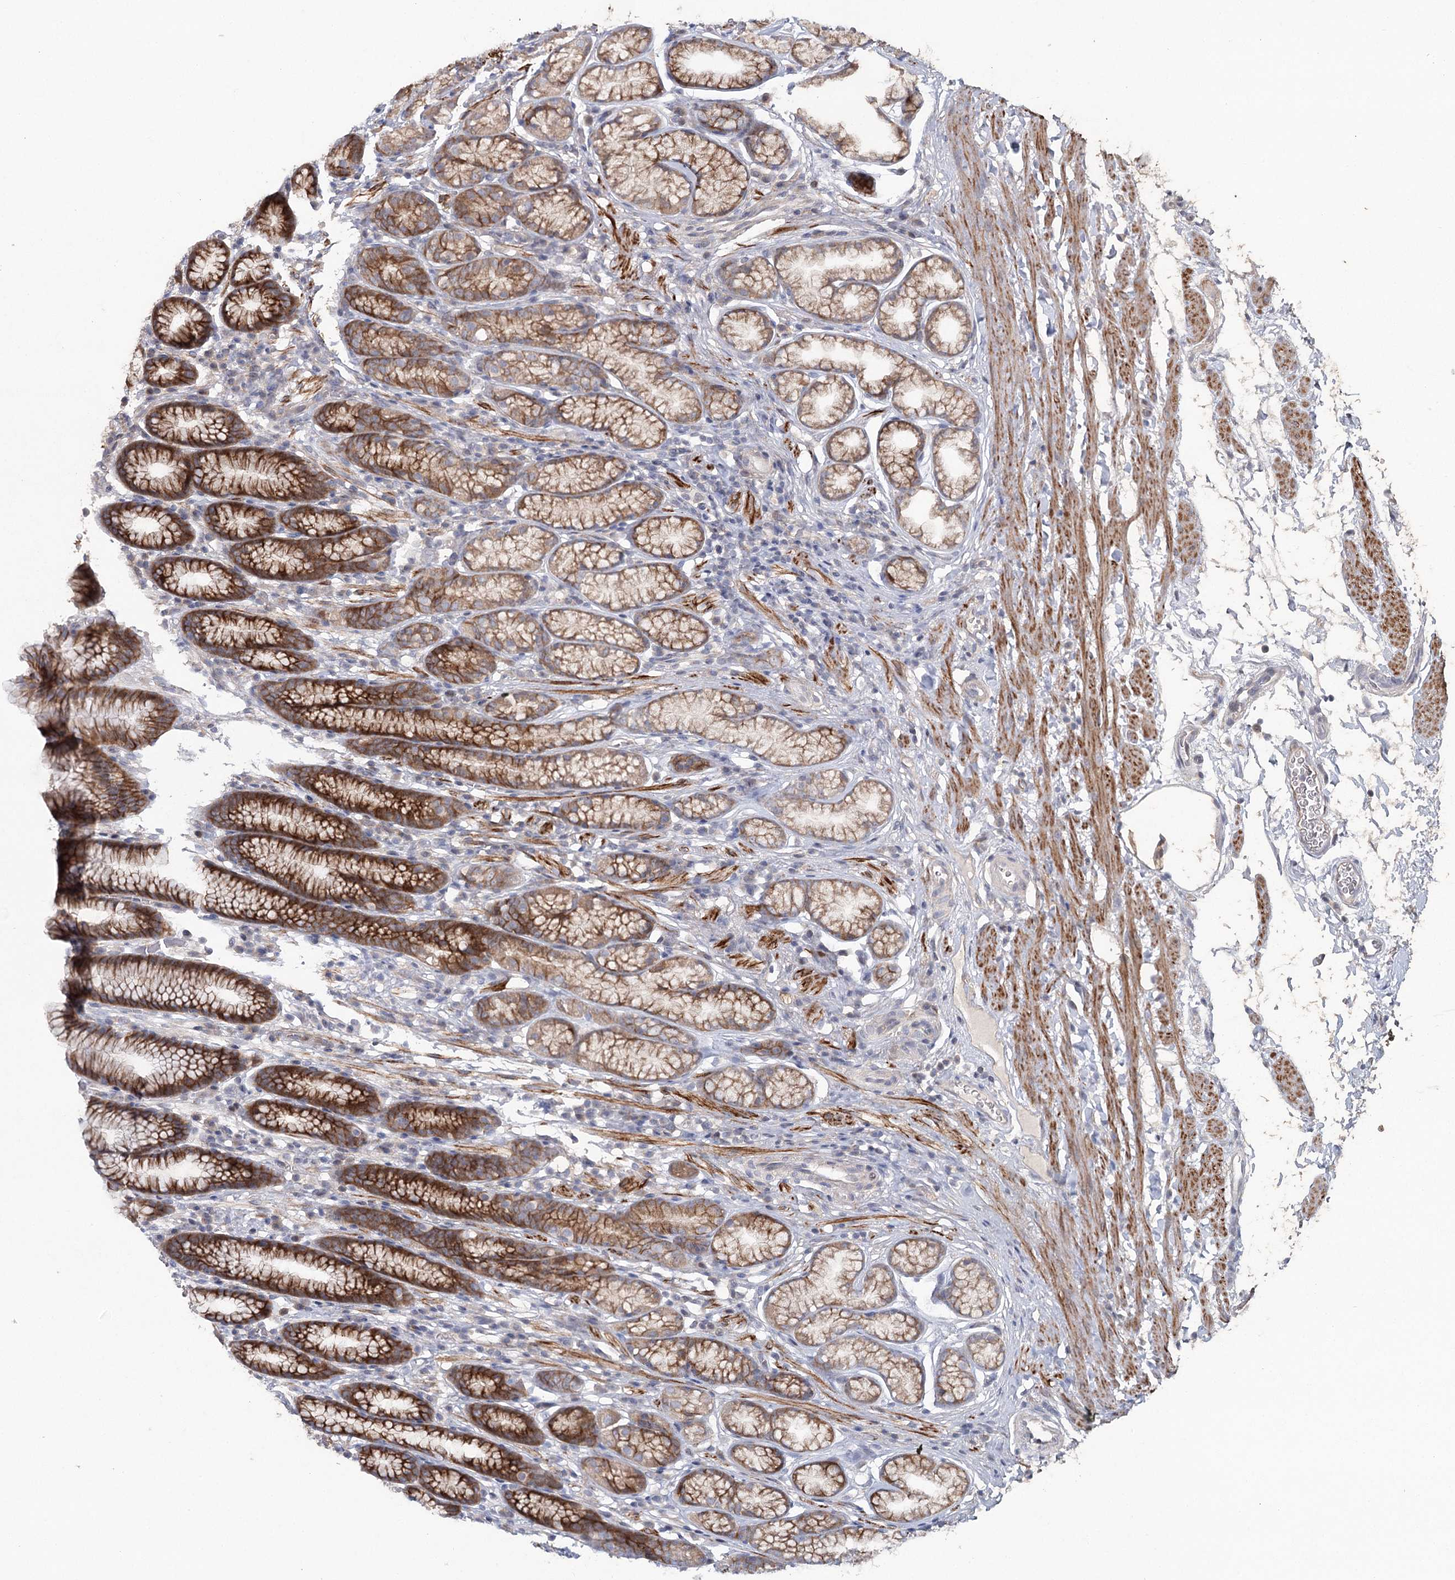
{"staining": {"intensity": "strong", "quantity": "25%-75%", "location": "cytoplasmic/membranous"}, "tissue": "stomach", "cell_type": "Glandular cells", "image_type": "normal", "snomed": [{"axis": "morphology", "description": "Normal tissue, NOS"}, {"axis": "topography", "description": "Stomach"}], "caption": "Protein expression analysis of unremarkable human stomach reveals strong cytoplasmic/membranous positivity in approximately 25%-75% of glandular cells. The staining was performed using DAB (3,3'-diaminobenzidine), with brown indicating positive protein expression. Nuclei are stained blue with hematoxylin.", "gene": "MAP3K13", "patient": {"sex": "male", "age": 42}}